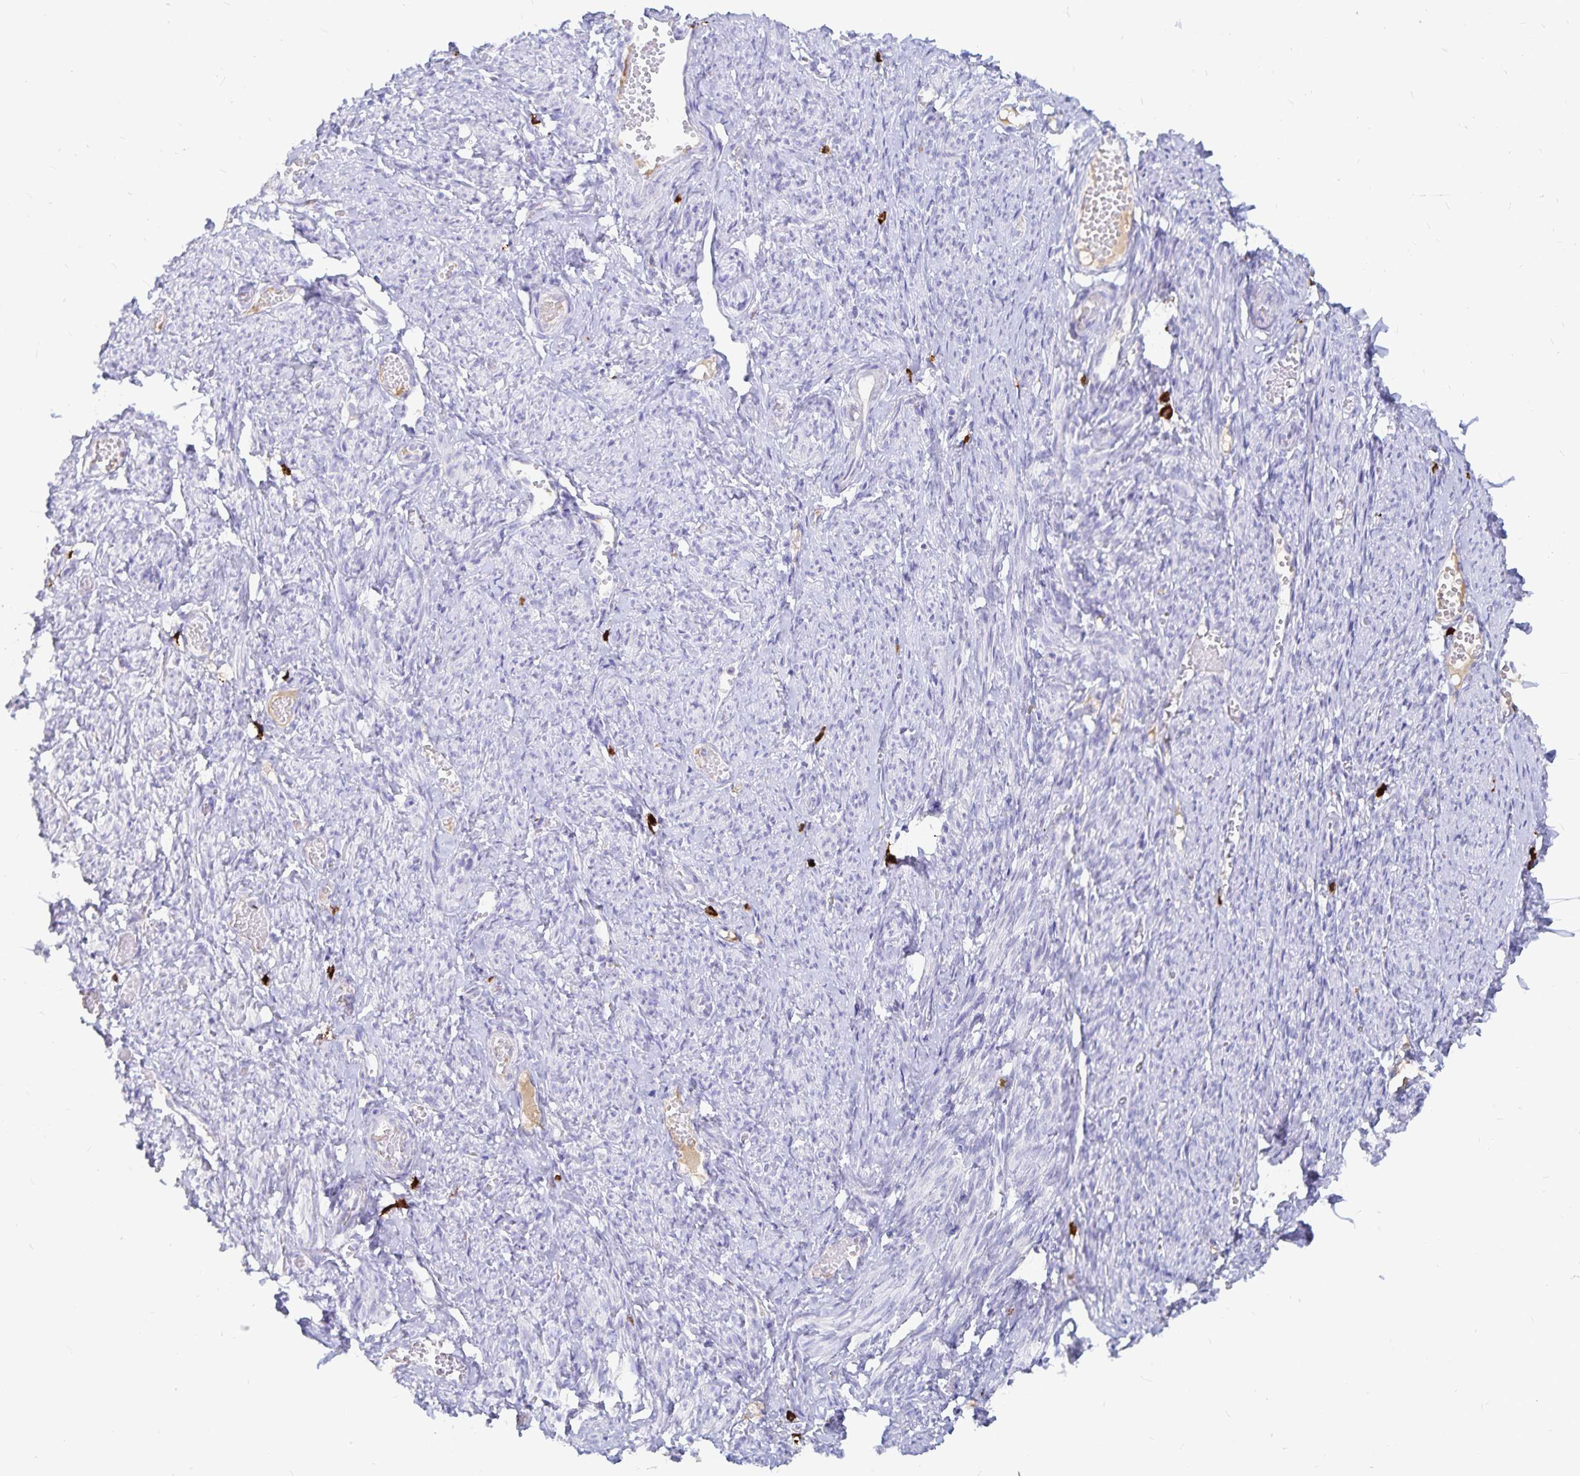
{"staining": {"intensity": "negative", "quantity": "none", "location": "none"}, "tissue": "smooth muscle", "cell_type": "Smooth muscle cells", "image_type": "normal", "snomed": [{"axis": "morphology", "description": "Normal tissue, NOS"}, {"axis": "topography", "description": "Smooth muscle"}], "caption": "Protein analysis of unremarkable smooth muscle demonstrates no significant expression in smooth muscle cells.", "gene": "PKHD1", "patient": {"sex": "female", "age": 65}}